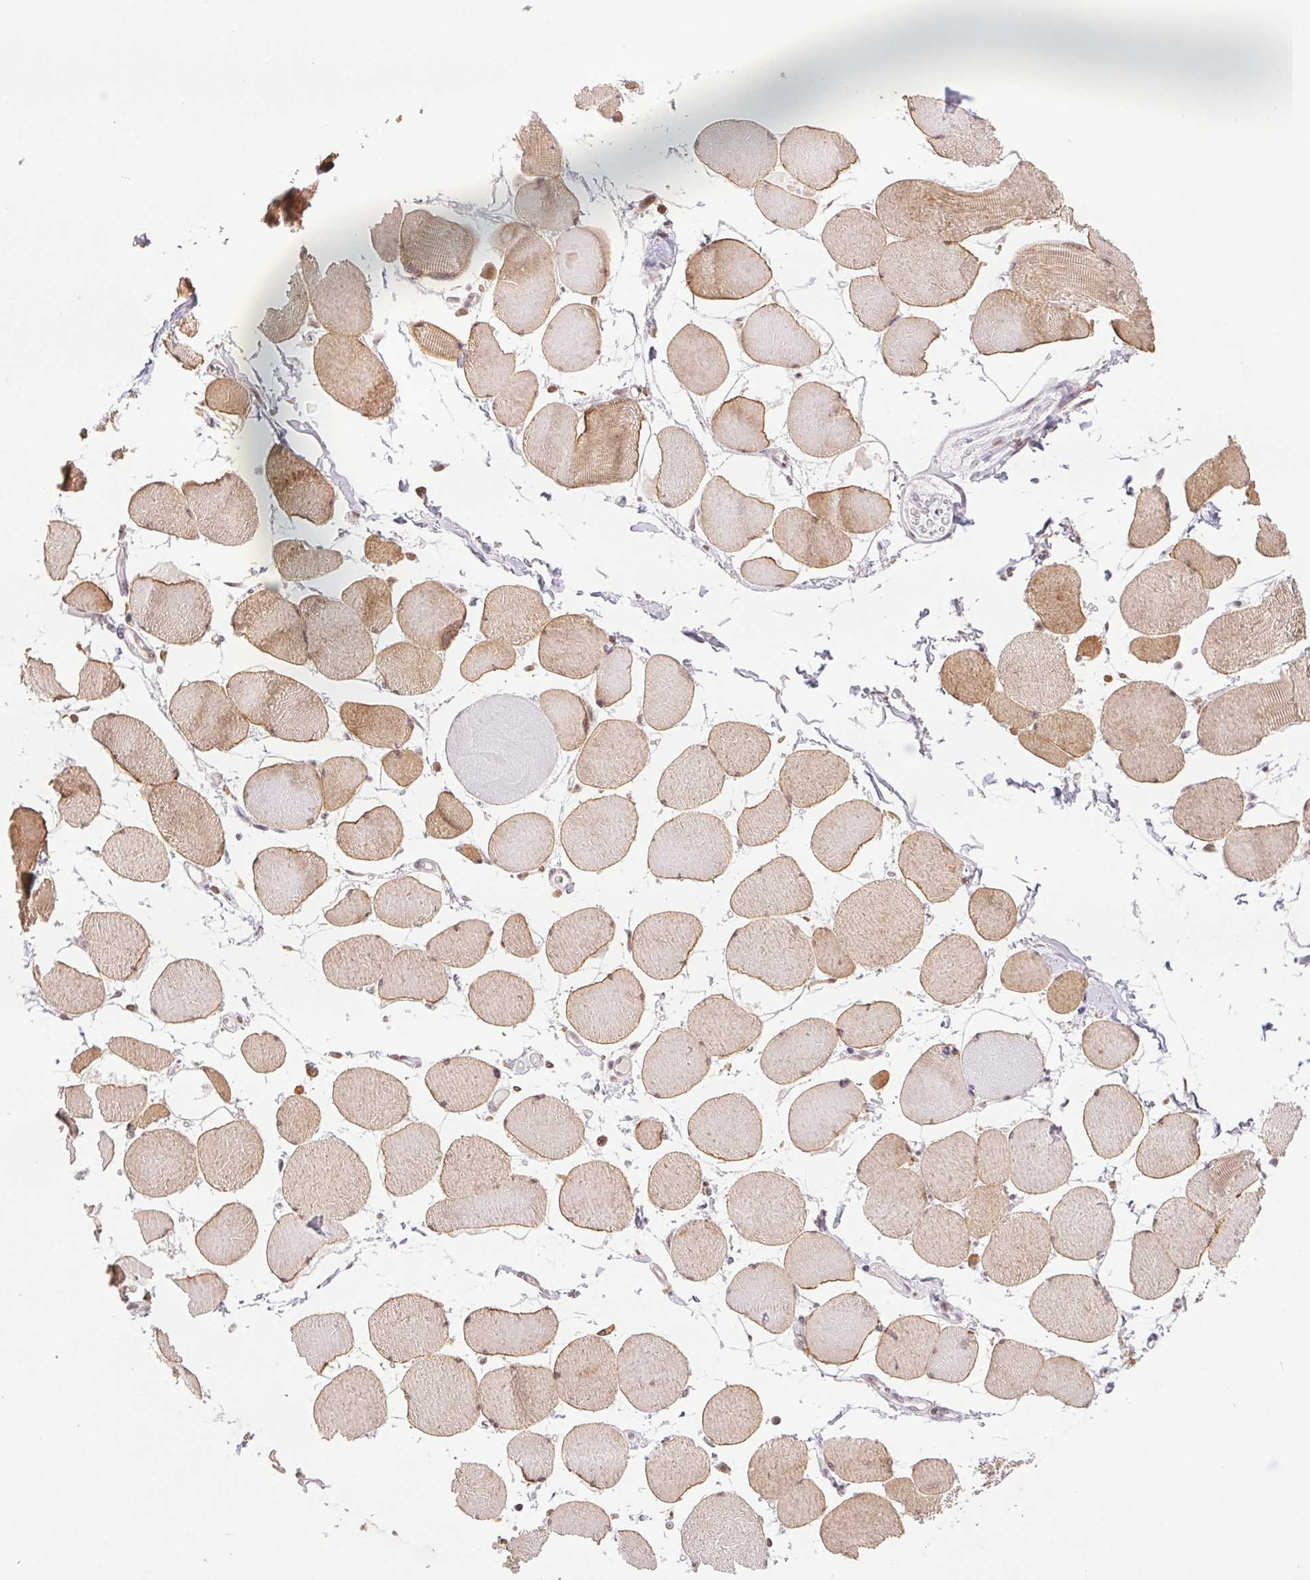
{"staining": {"intensity": "moderate", "quantity": "25%-75%", "location": "cytoplasmic/membranous"}, "tissue": "skeletal muscle", "cell_type": "Myocytes", "image_type": "normal", "snomed": [{"axis": "morphology", "description": "Normal tissue, NOS"}, {"axis": "topography", "description": "Skeletal muscle"}], "caption": "Skeletal muscle stained with a brown dye shows moderate cytoplasmic/membranous positive expression in about 25%-75% of myocytes.", "gene": "PRPF18", "patient": {"sex": "female", "age": 75}}